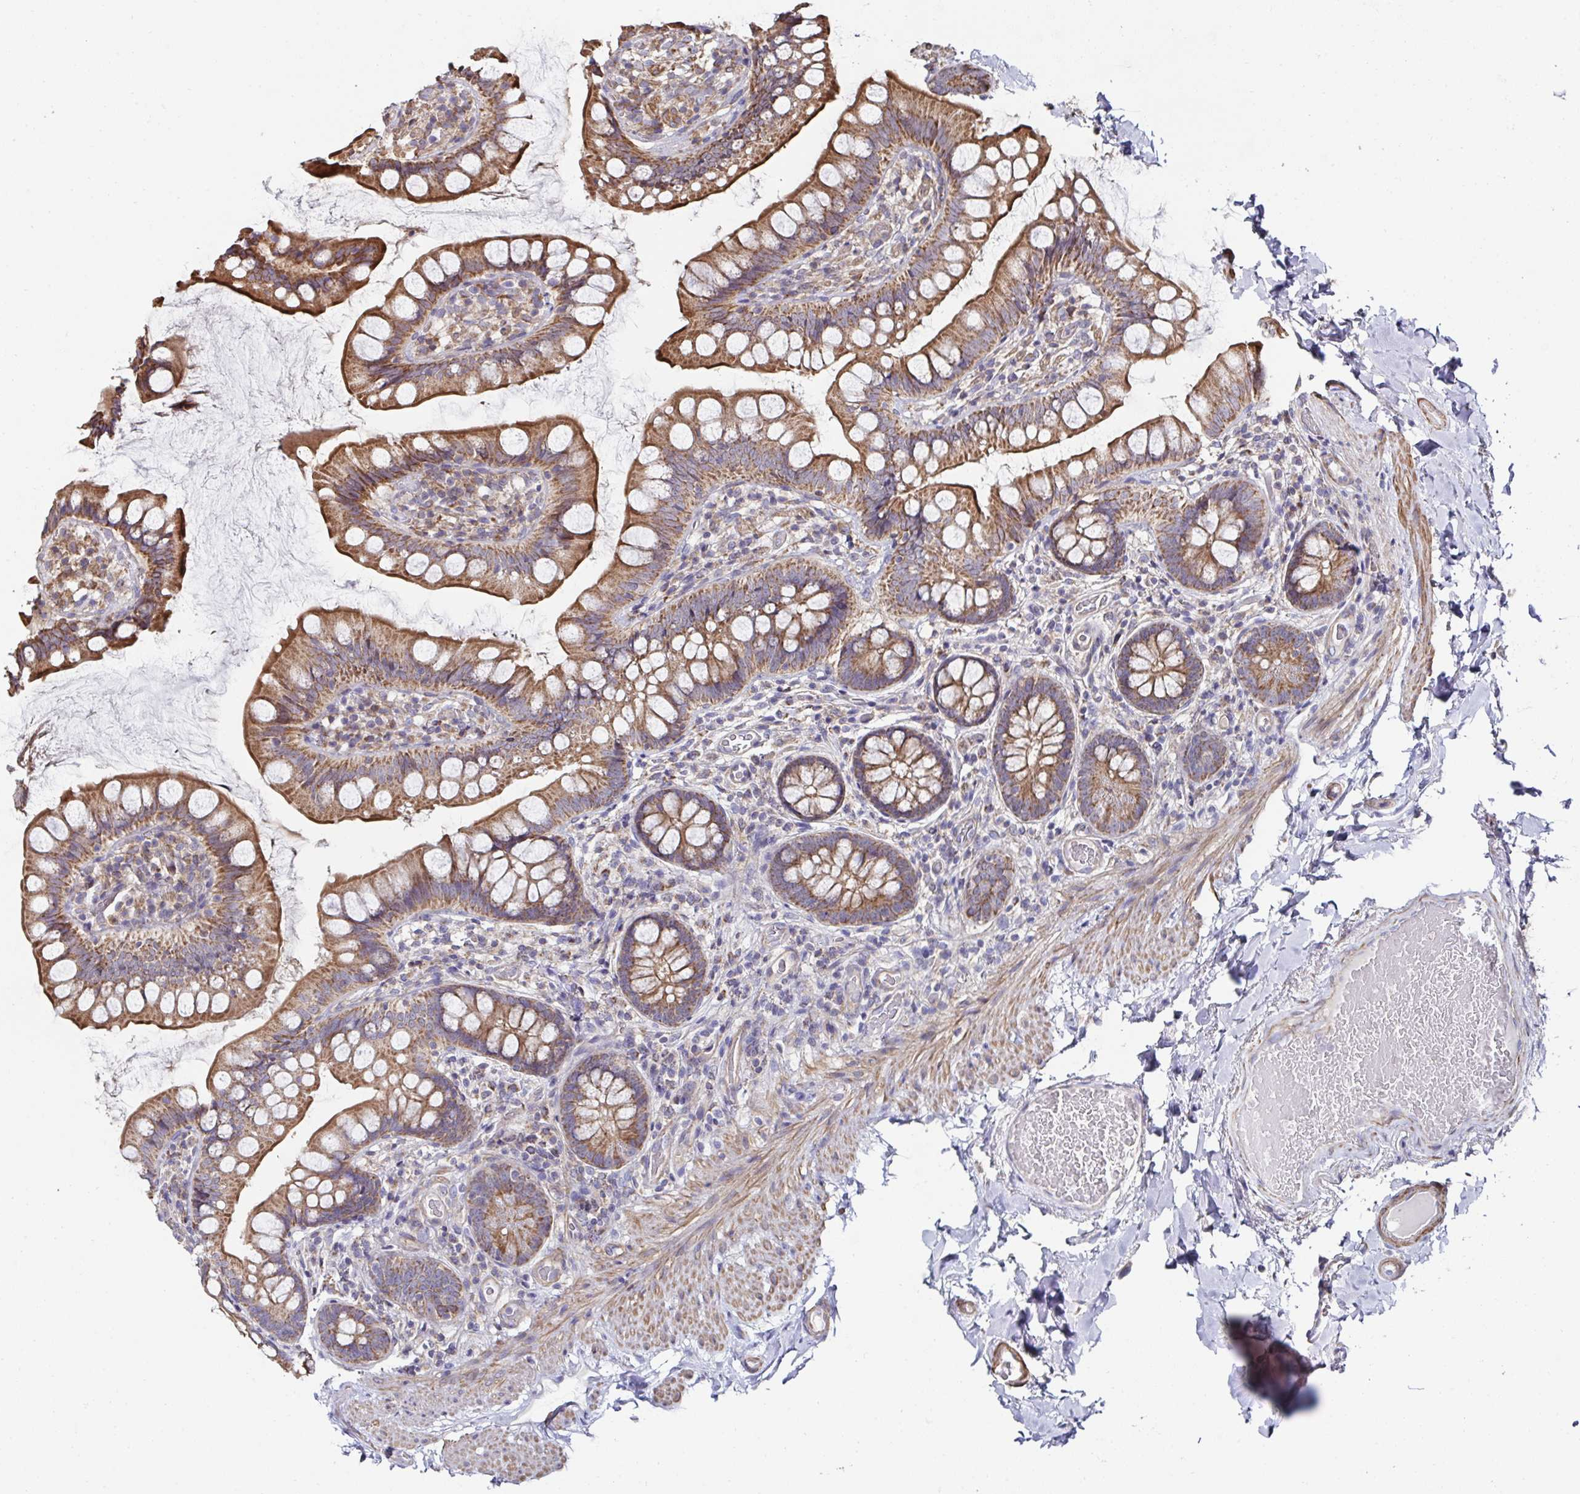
{"staining": {"intensity": "strong", "quantity": ">75%", "location": "cytoplasmic/membranous"}, "tissue": "small intestine", "cell_type": "Glandular cells", "image_type": "normal", "snomed": [{"axis": "morphology", "description": "Normal tissue, NOS"}, {"axis": "topography", "description": "Small intestine"}], "caption": "High-power microscopy captured an immunohistochemistry (IHC) photomicrograph of unremarkable small intestine, revealing strong cytoplasmic/membranous staining in approximately >75% of glandular cells. (DAB IHC, brown staining for protein, blue staining for nuclei).", "gene": "DZANK1", "patient": {"sex": "male", "age": 70}}